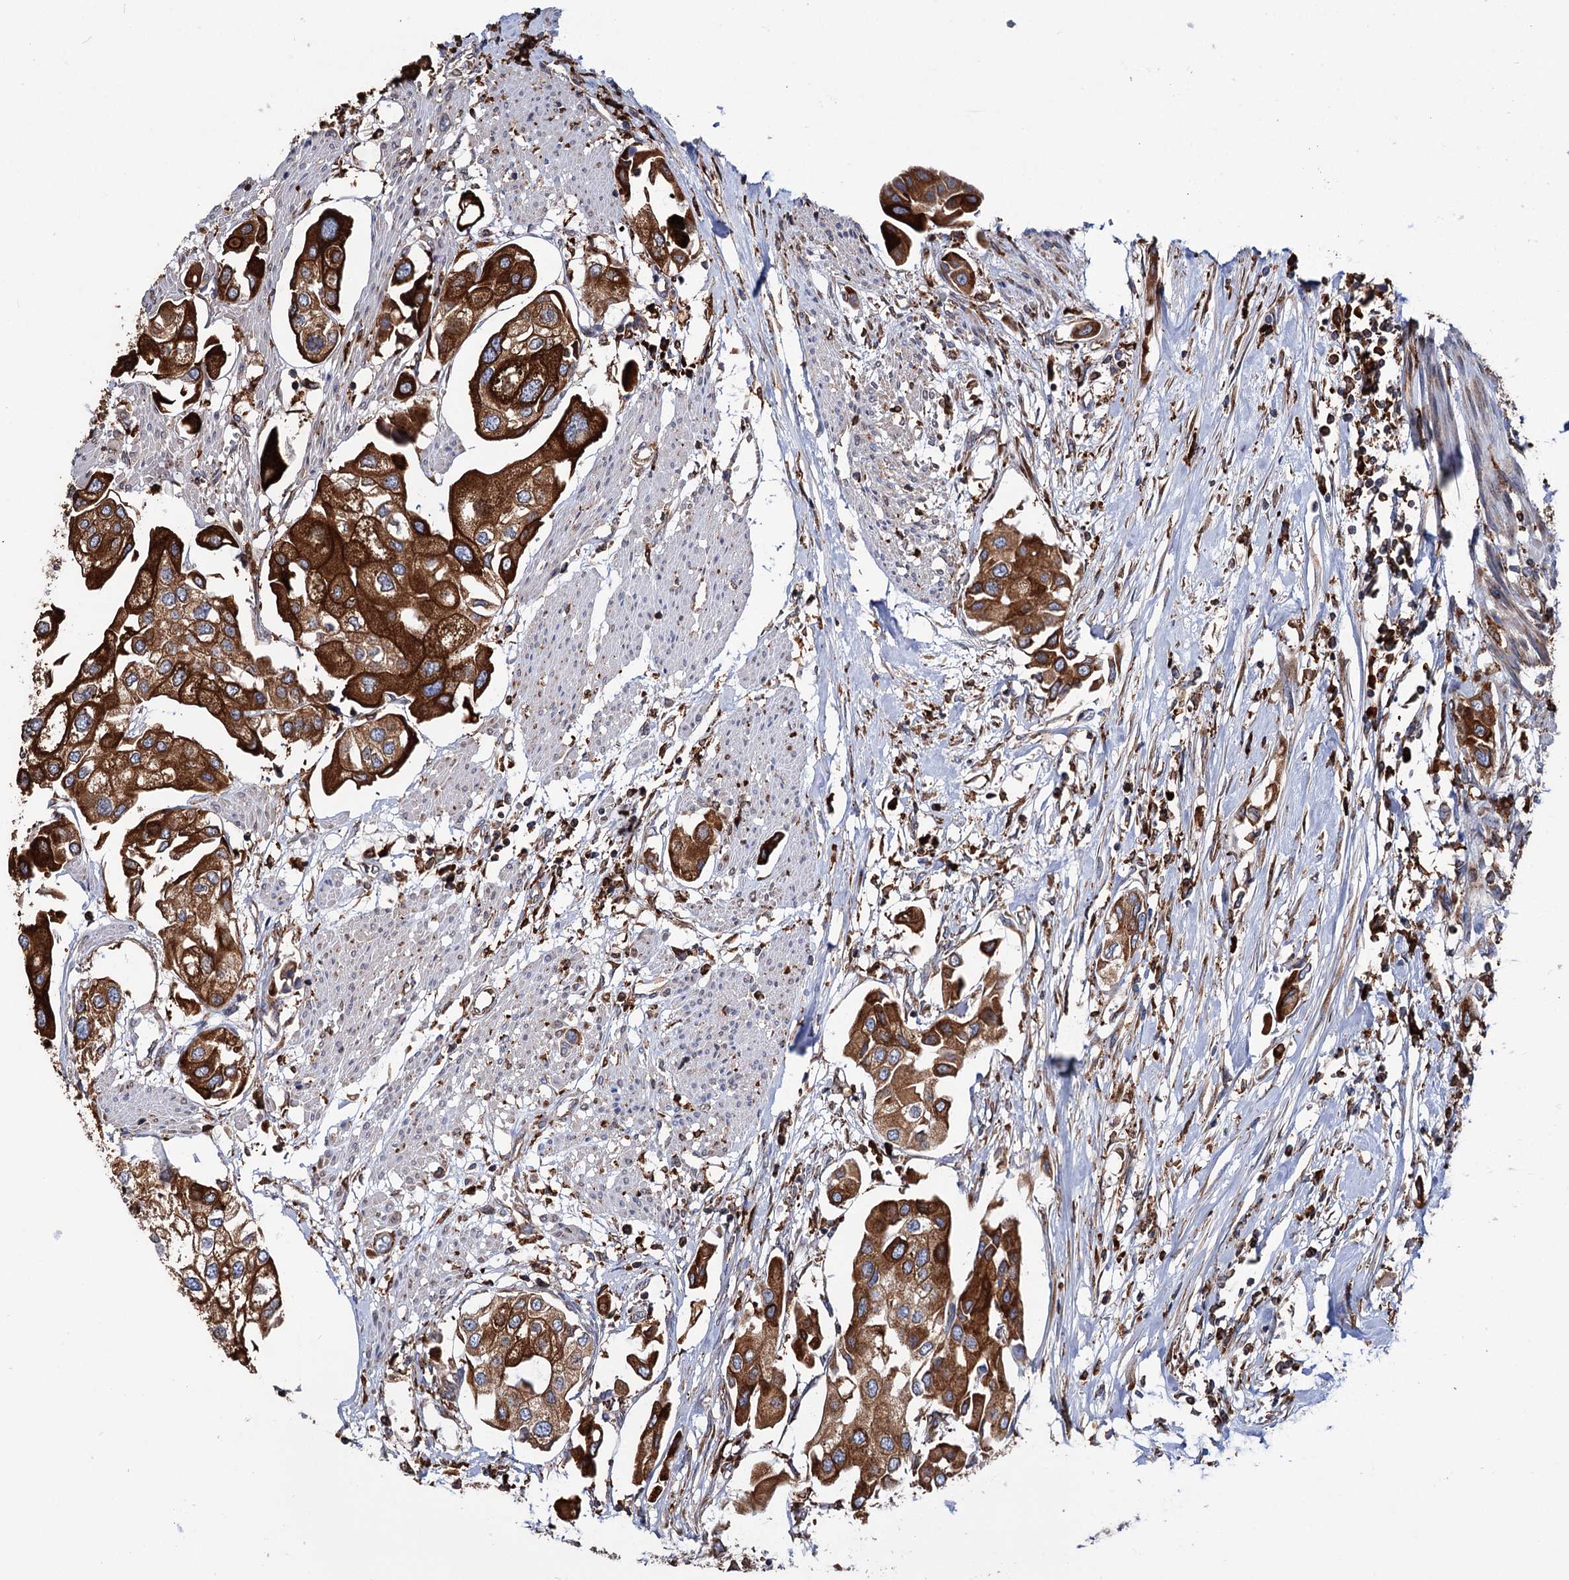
{"staining": {"intensity": "strong", "quantity": ">75%", "location": "cytoplasmic/membranous"}, "tissue": "urothelial cancer", "cell_type": "Tumor cells", "image_type": "cancer", "snomed": [{"axis": "morphology", "description": "Urothelial carcinoma, High grade"}, {"axis": "topography", "description": "Urinary bladder"}], "caption": "DAB (3,3'-diaminobenzidine) immunohistochemical staining of urothelial cancer displays strong cytoplasmic/membranous protein positivity in approximately >75% of tumor cells.", "gene": "ERP29", "patient": {"sex": "male", "age": 64}}